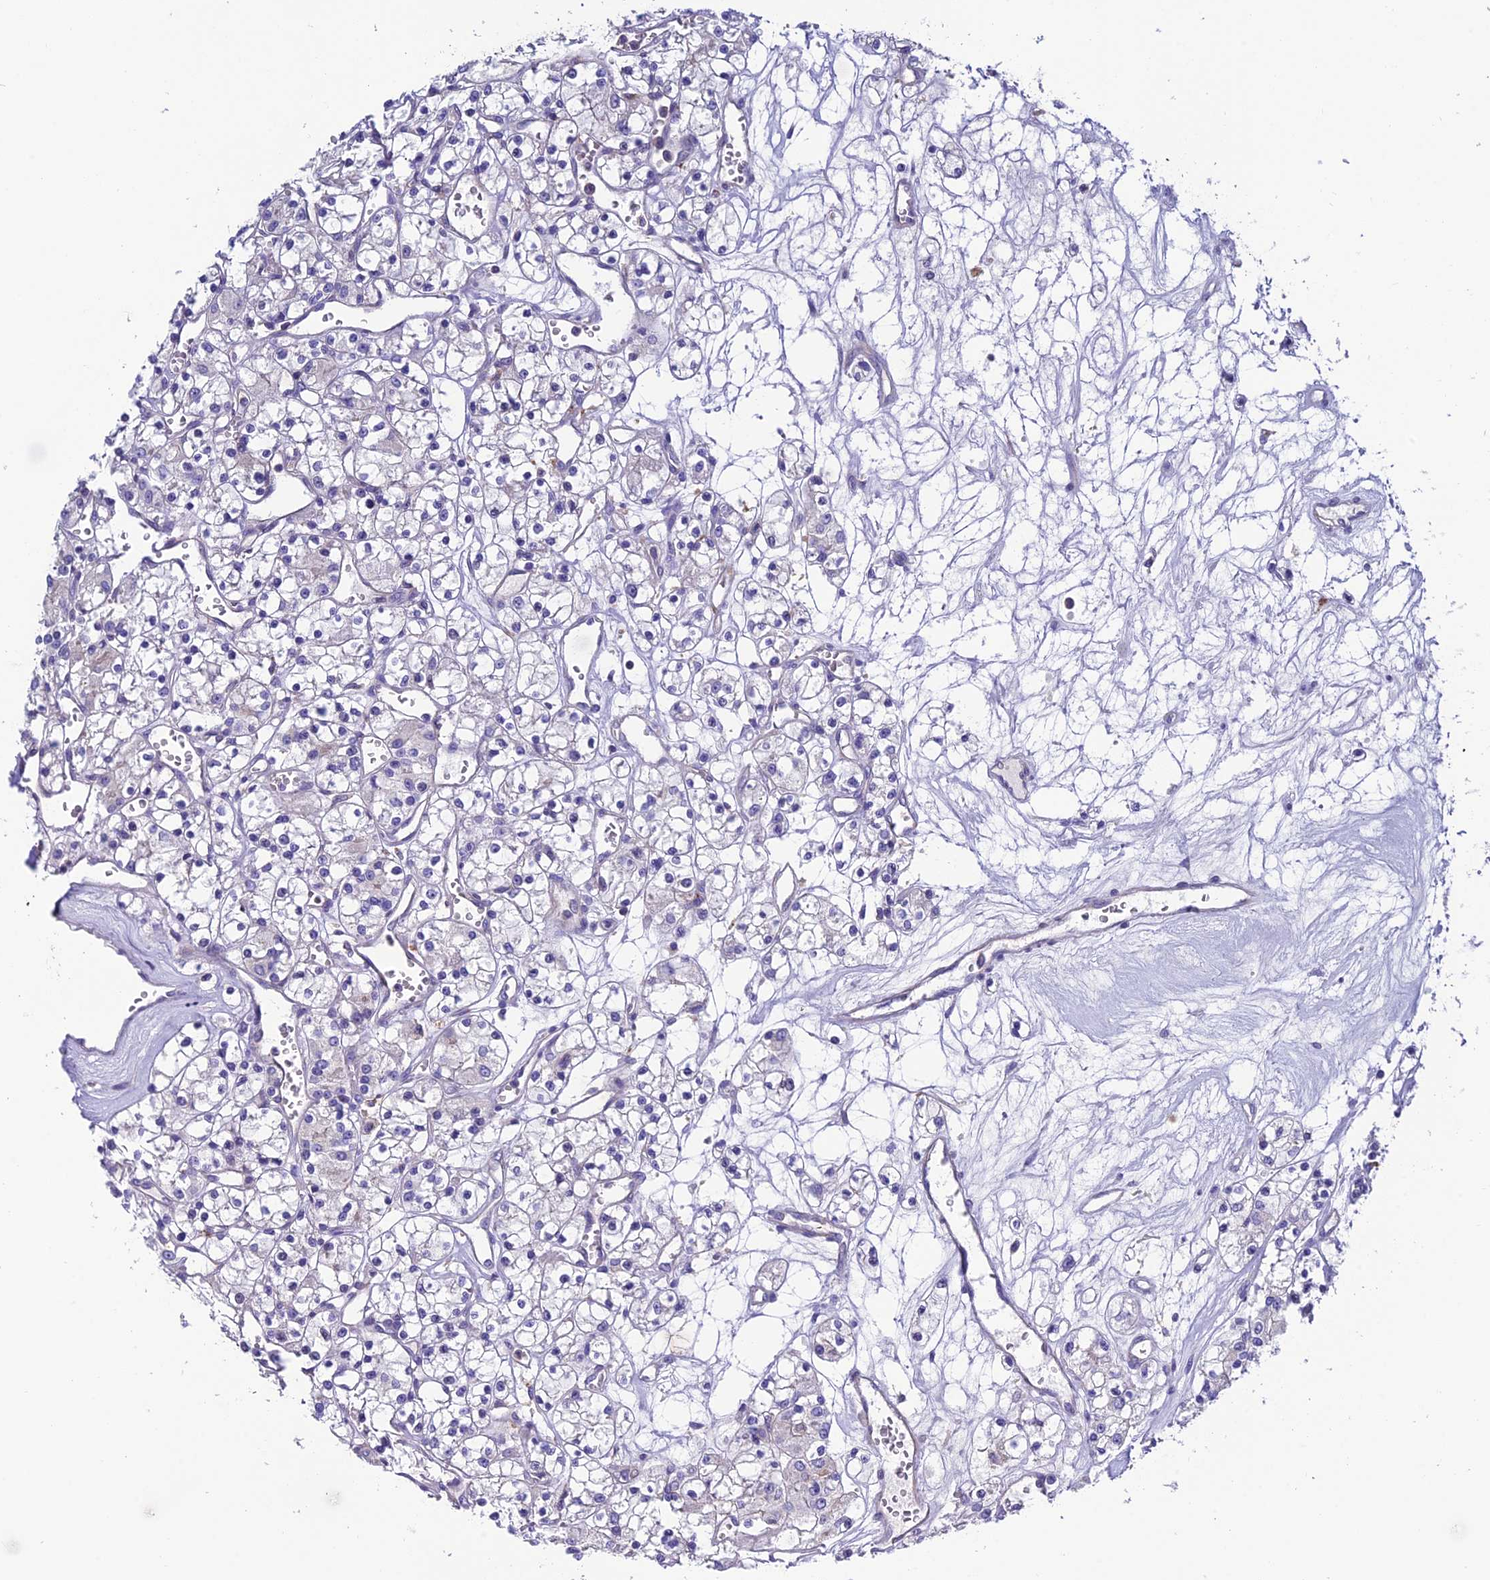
{"staining": {"intensity": "negative", "quantity": "none", "location": "none"}, "tissue": "renal cancer", "cell_type": "Tumor cells", "image_type": "cancer", "snomed": [{"axis": "morphology", "description": "Adenocarcinoma, NOS"}, {"axis": "topography", "description": "Kidney"}], "caption": "This image is of renal adenocarcinoma stained with IHC to label a protein in brown with the nuclei are counter-stained blue. There is no staining in tumor cells.", "gene": "FAM178B", "patient": {"sex": "female", "age": 59}}